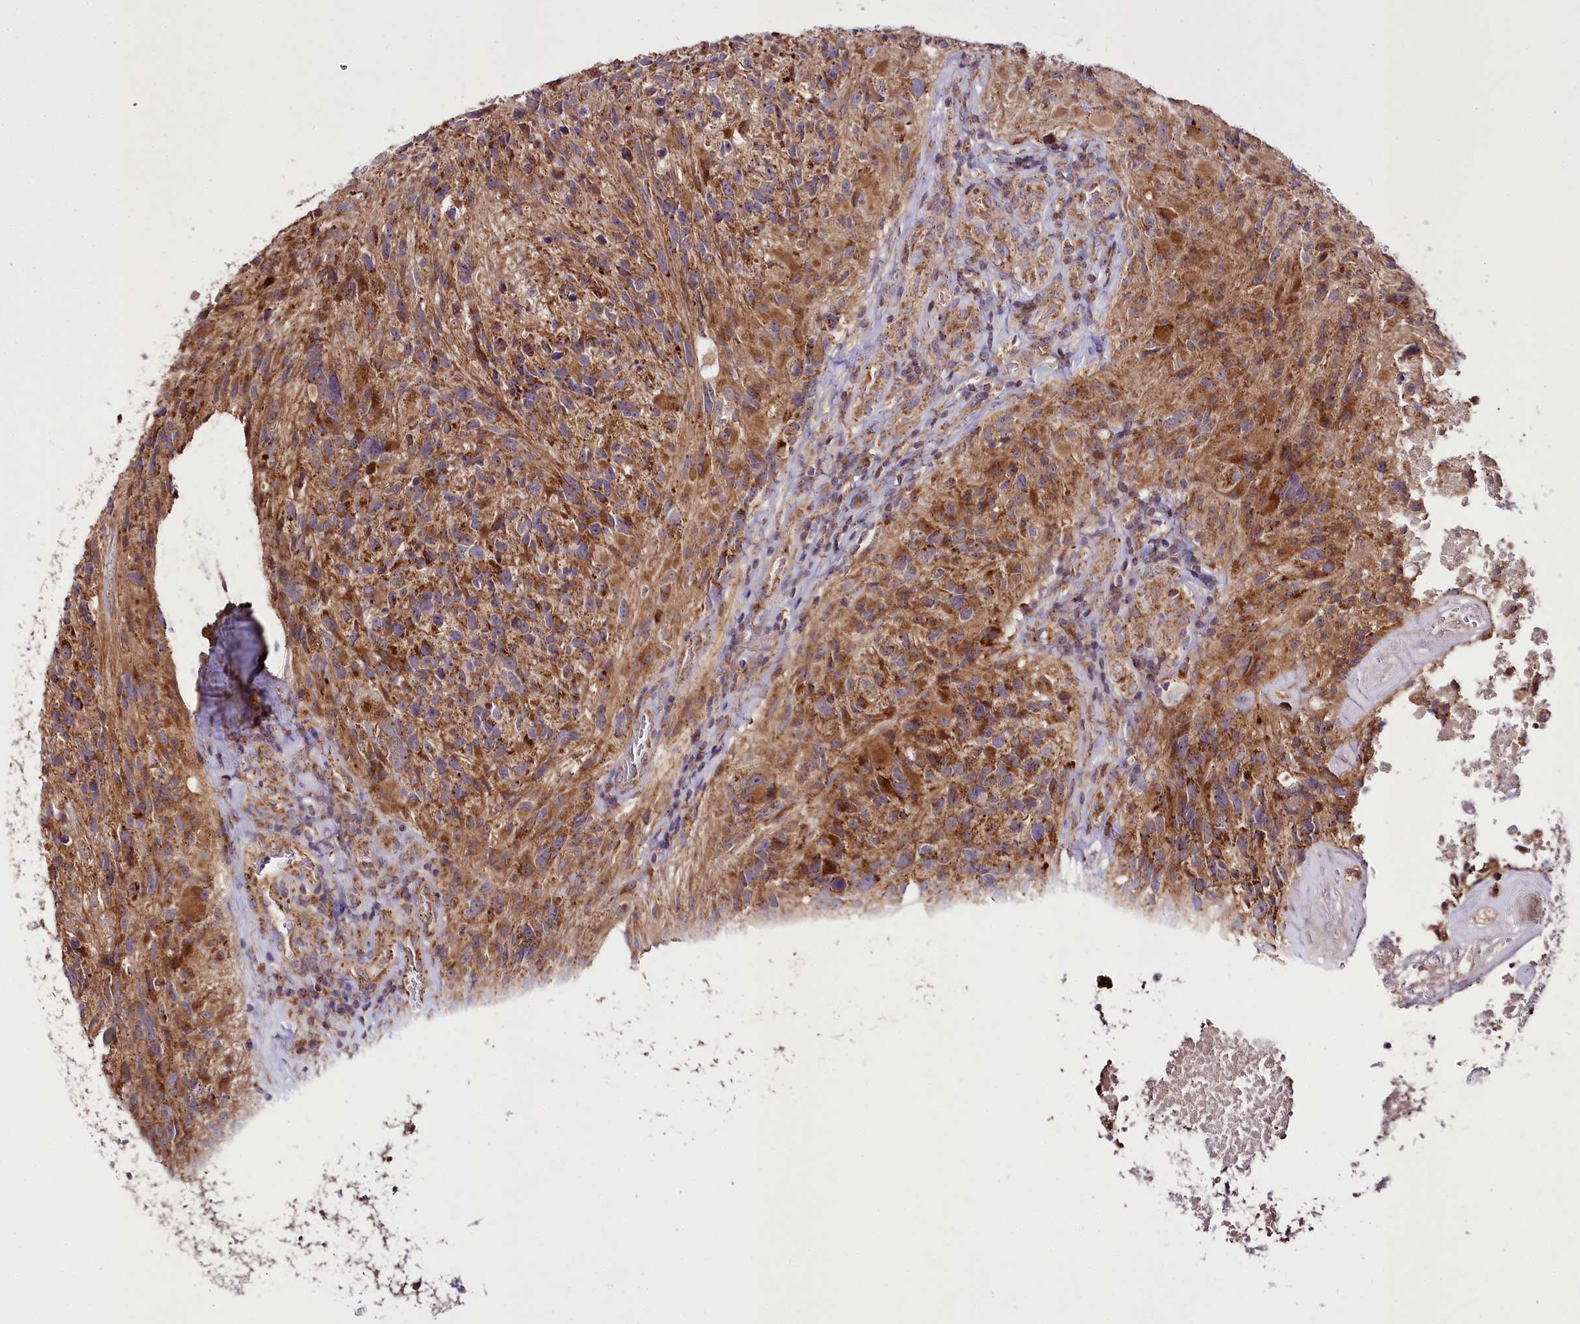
{"staining": {"intensity": "moderate", "quantity": "25%-75%", "location": "cytoplasmic/membranous"}, "tissue": "glioma", "cell_type": "Tumor cells", "image_type": "cancer", "snomed": [{"axis": "morphology", "description": "Glioma, malignant, High grade"}, {"axis": "topography", "description": "Brain"}], "caption": "Immunohistochemical staining of human glioma reveals medium levels of moderate cytoplasmic/membranous expression in about 25%-75% of tumor cells.", "gene": "RAB7A", "patient": {"sex": "male", "age": 76}}